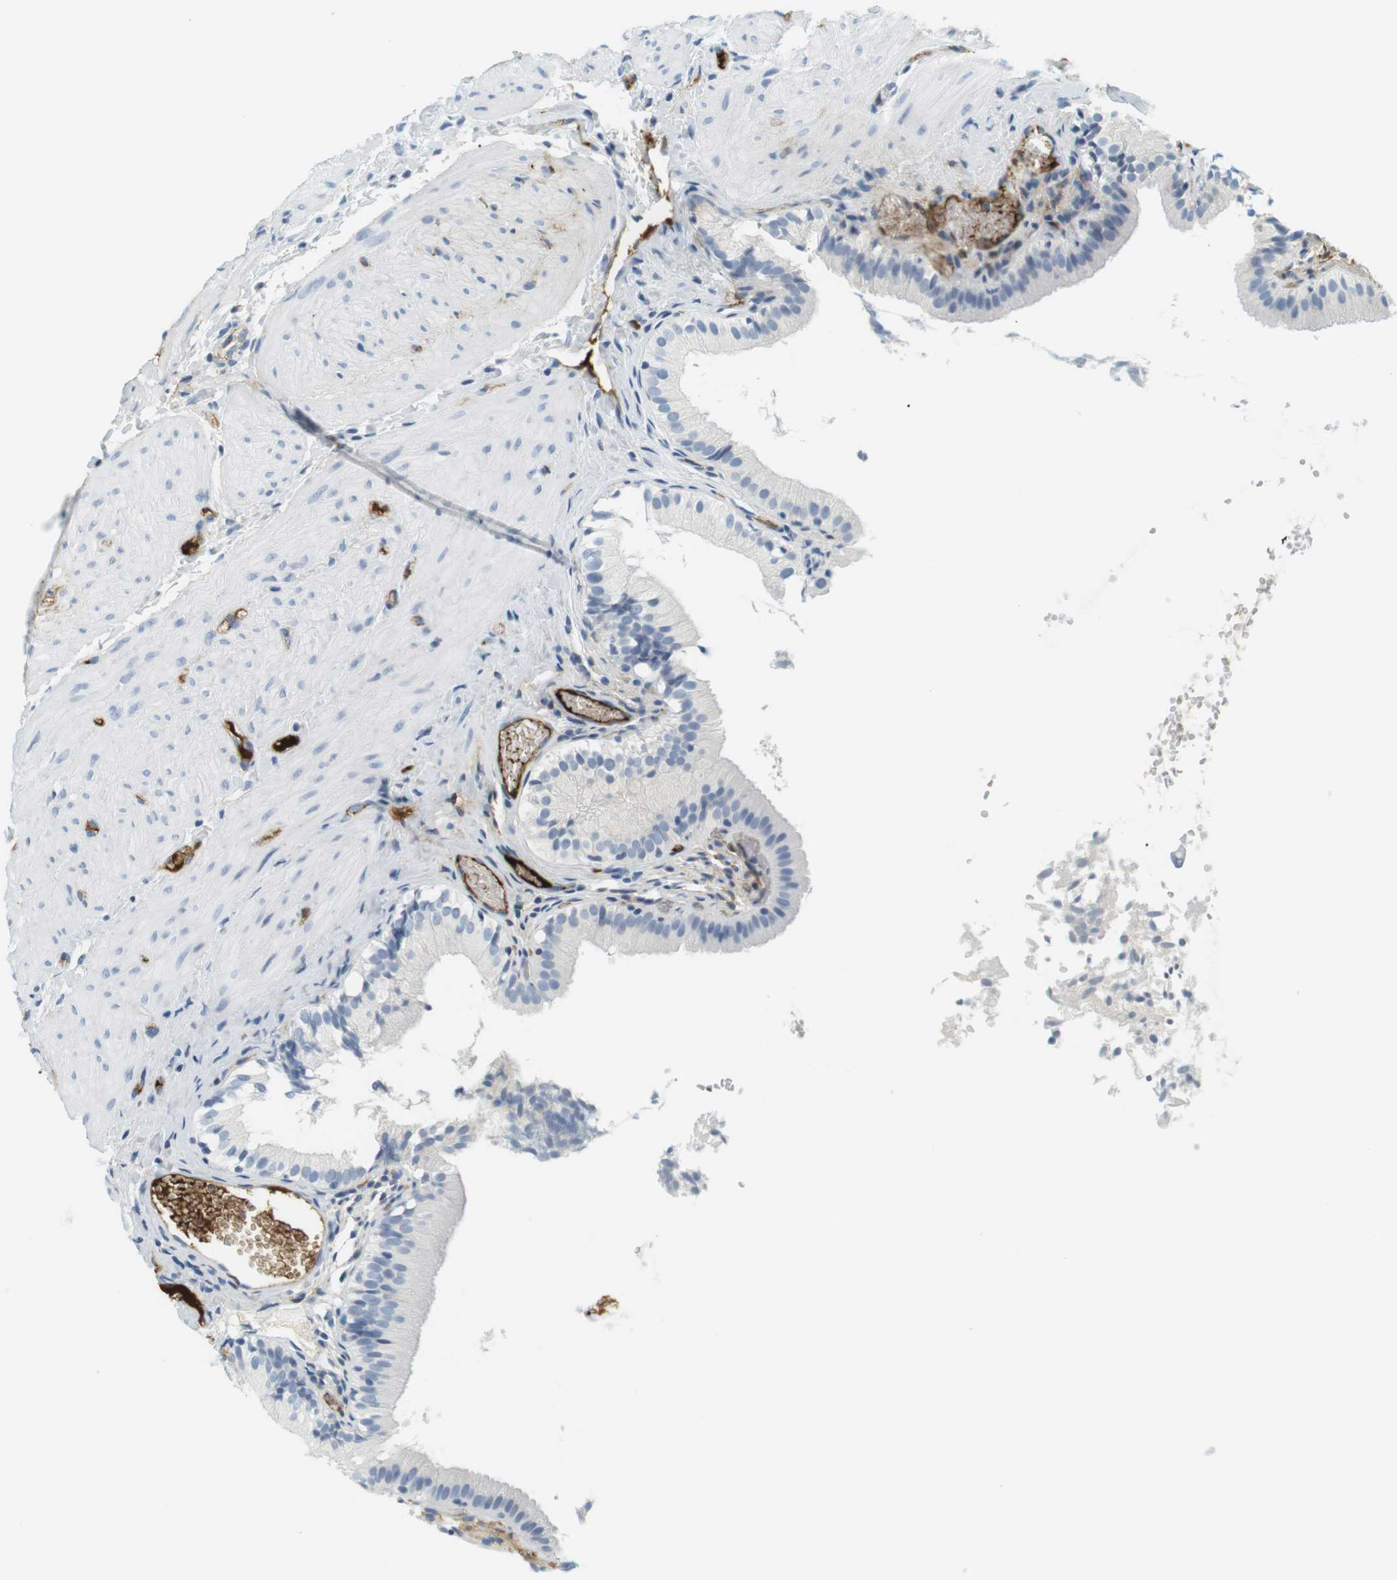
{"staining": {"intensity": "negative", "quantity": "none", "location": "none"}, "tissue": "gallbladder", "cell_type": "Glandular cells", "image_type": "normal", "snomed": [{"axis": "morphology", "description": "Normal tissue, NOS"}, {"axis": "topography", "description": "Gallbladder"}], "caption": "A photomicrograph of human gallbladder is negative for staining in glandular cells. Brightfield microscopy of immunohistochemistry (IHC) stained with DAB (3,3'-diaminobenzidine) (brown) and hematoxylin (blue), captured at high magnification.", "gene": "APOB", "patient": {"sex": "female", "age": 26}}